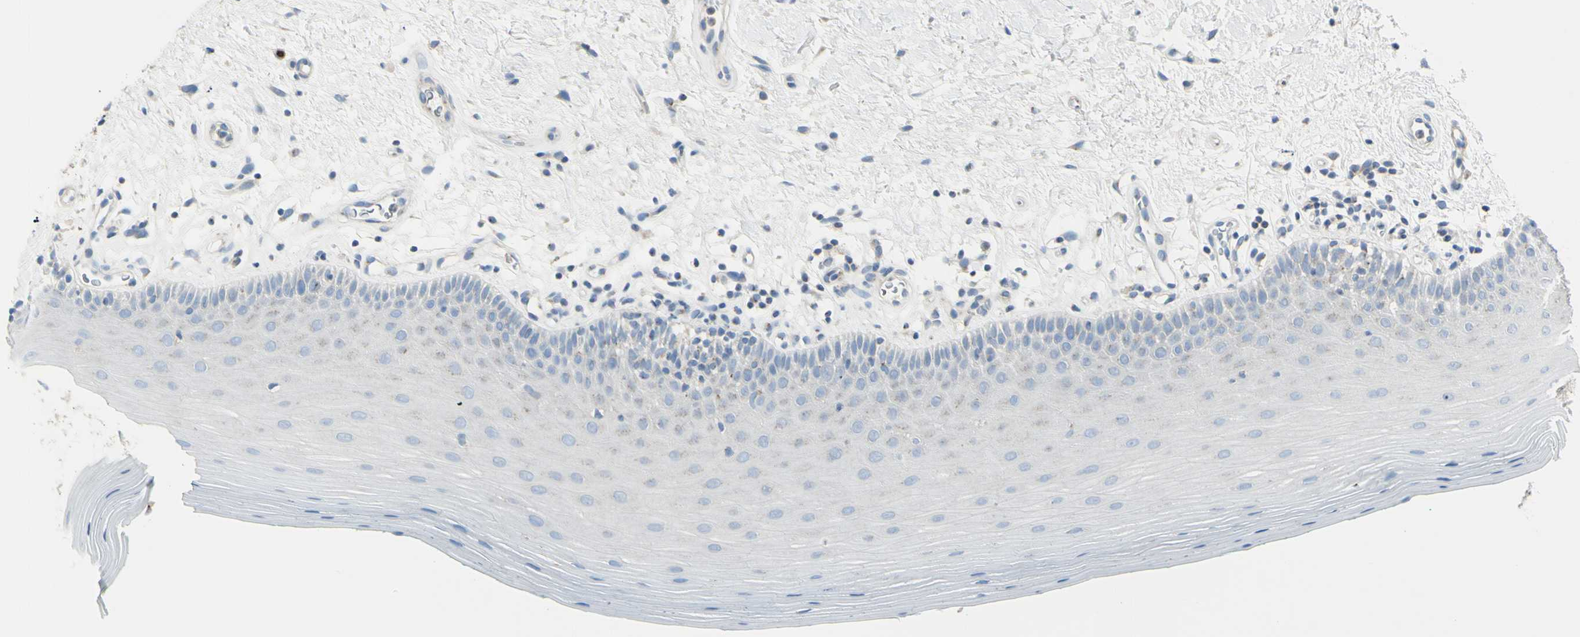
{"staining": {"intensity": "moderate", "quantity": "<25%", "location": "cytoplasmic/membranous"}, "tissue": "oral mucosa", "cell_type": "Squamous epithelial cells", "image_type": "normal", "snomed": [{"axis": "morphology", "description": "Normal tissue, NOS"}, {"axis": "topography", "description": "Skeletal muscle"}, {"axis": "topography", "description": "Oral tissue"}], "caption": "Immunohistochemistry of normal oral mucosa demonstrates low levels of moderate cytoplasmic/membranous staining in approximately <25% of squamous epithelial cells. (brown staining indicates protein expression, while blue staining denotes nuclei).", "gene": "B4GALT3", "patient": {"sex": "male", "age": 58}}